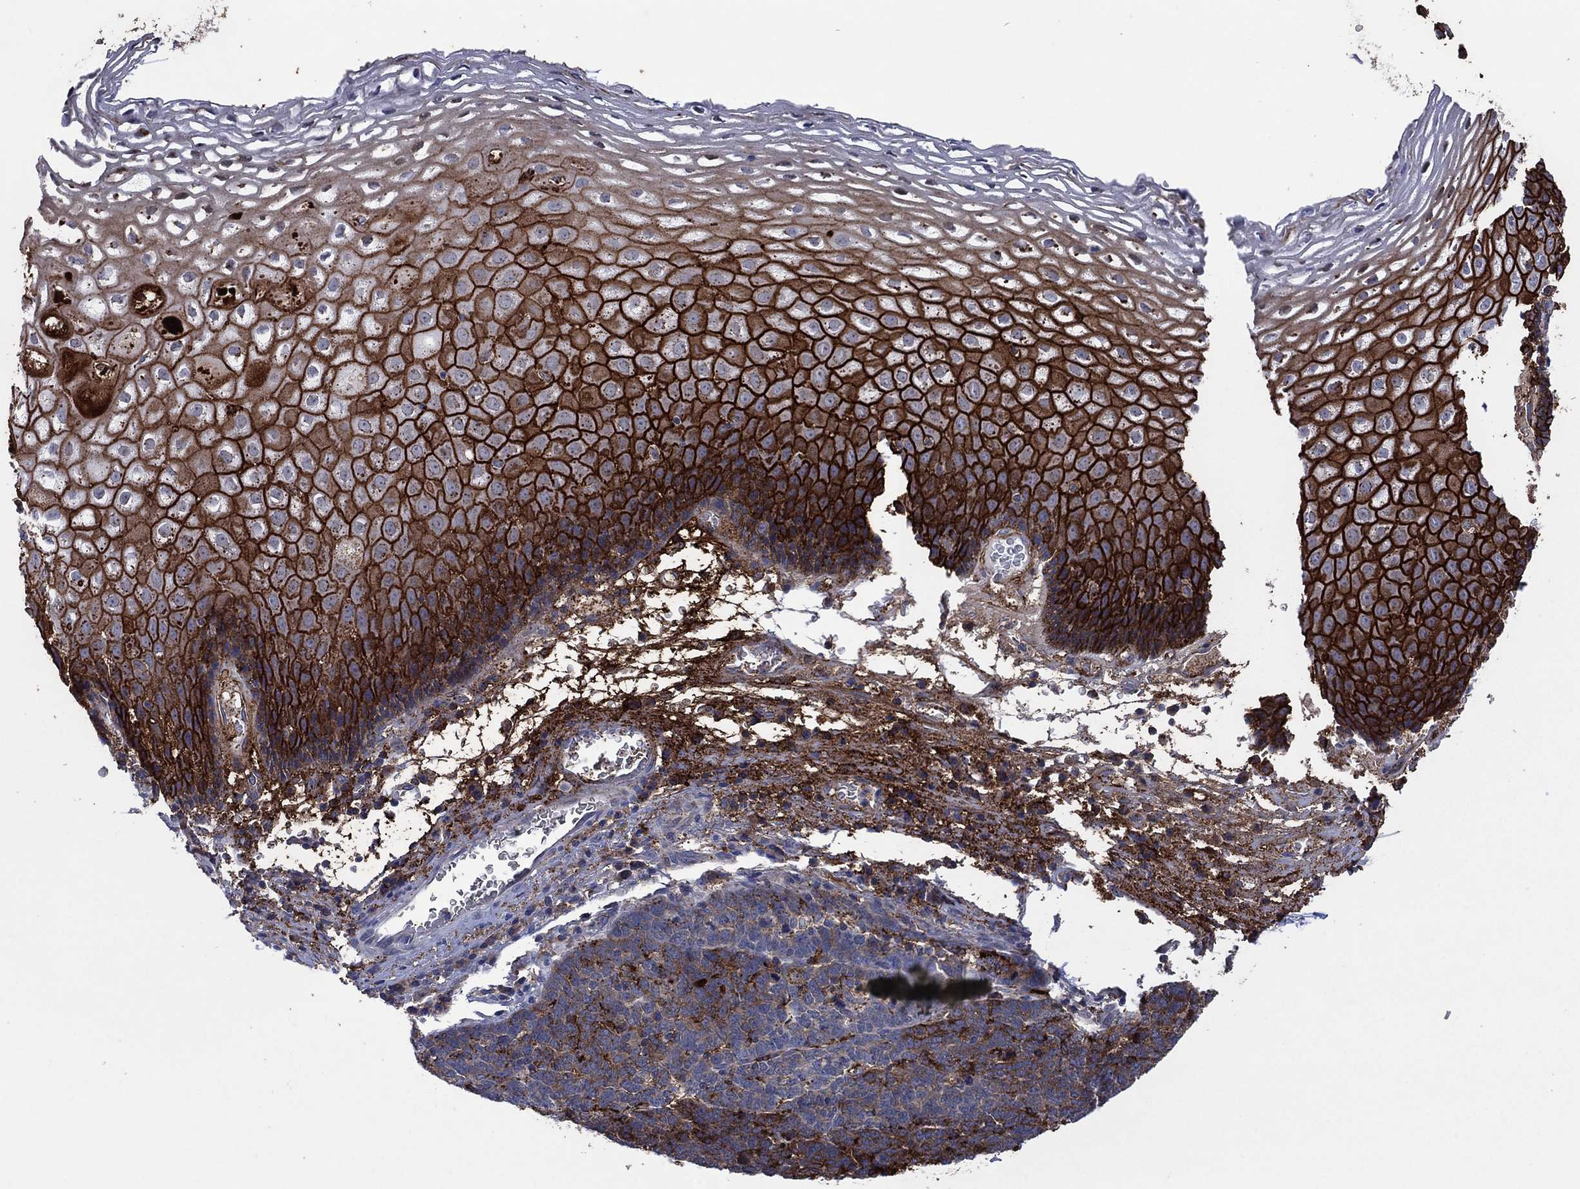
{"staining": {"intensity": "strong", "quantity": "25%-75%", "location": "cytoplasmic/membranous"}, "tissue": "esophagus", "cell_type": "Squamous epithelial cells", "image_type": "normal", "snomed": [{"axis": "morphology", "description": "Normal tissue, NOS"}, {"axis": "topography", "description": "Esophagus"}], "caption": "This image exhibits immunohistochemistry staining of benign esophagus, with high strong cytoplasmic/membranous expression in approximately 25%-75% of squamous epithelial cells.", "gene": "SDC1", "patient": {"sex": "male", "age": 76}}